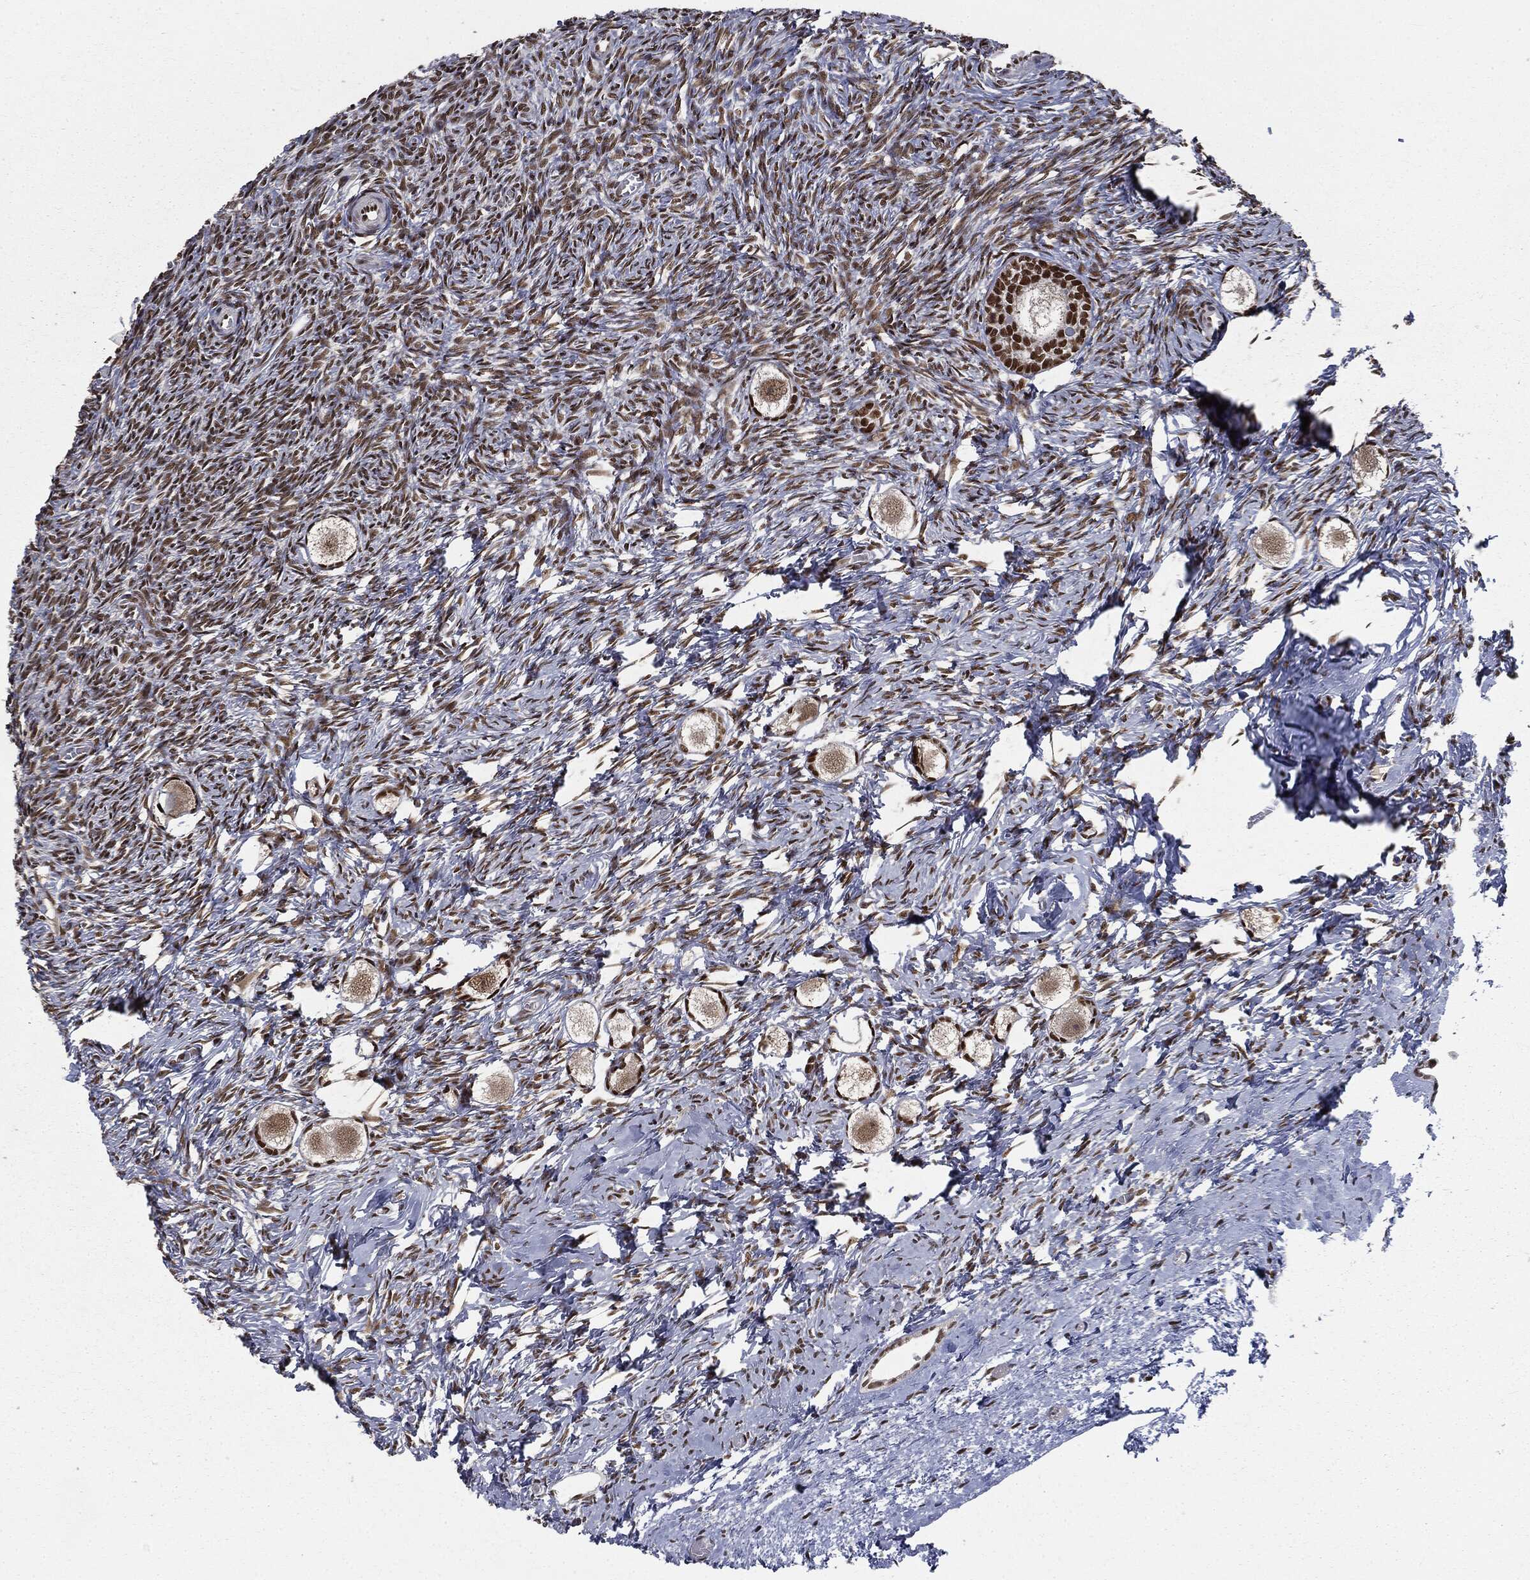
{"staining": {"intensity": "strong", "quantity": ">75%", "location": "nuclear"}, "tissue": "ovary", "cell_type": "Follicle cells", "image_type": "normal", "snomed": [{"axis": "morphology", "description": "Normal tissue, NOS"}, {"axis": "topography", "description": "Ovary"}], "caption": "Immunohistochemistry (IHC) of benign ovary demonstrates high levels of strong nuclear staining in about >75% of follicle cells.", "gene": "DPH2", "patient": {"sex": "female", "age": 27}}